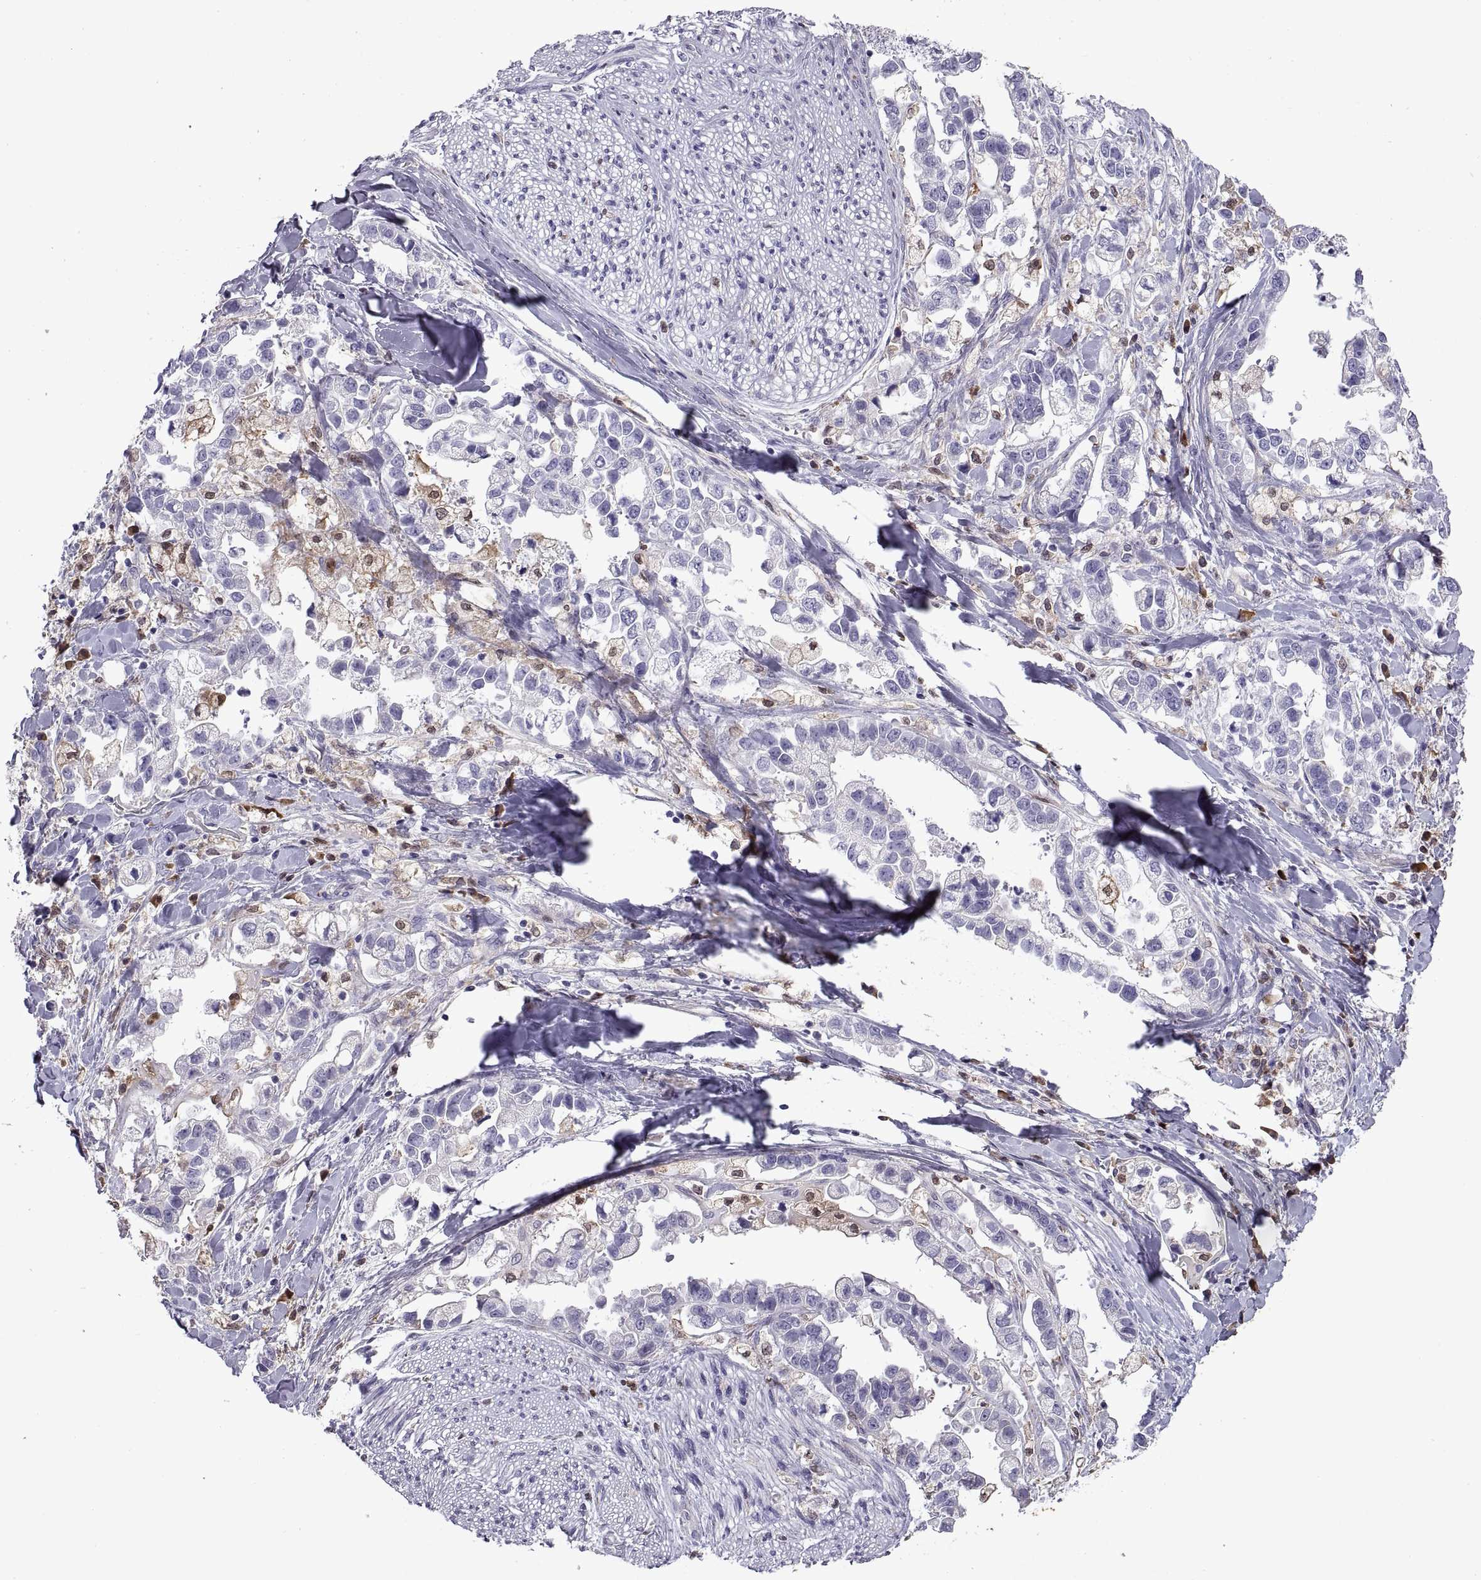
{"staining": {"intensity": "negative", "quantity": "none", "location": "none"}, "tissue": "stomach cancer", "cell_type": "Tumor cells", "image_type": "cancer", "snomed": [{"axis": "morphology", "description": "Adenocarcinoma, NOS"}, {"axis": "topography", "description": "Stomach"}], "caption": "IHC micrograph of neoplastic tissue: adenocarcinoma (stomach) stained with DAB reveals no significant protein staining in tumor cells. The staining is performed using DAB brown chromogen with nuclei counter-stained in using hematoxylin.", "gene": "DOK3", "patient": {"sex": "male", "age": 59}}